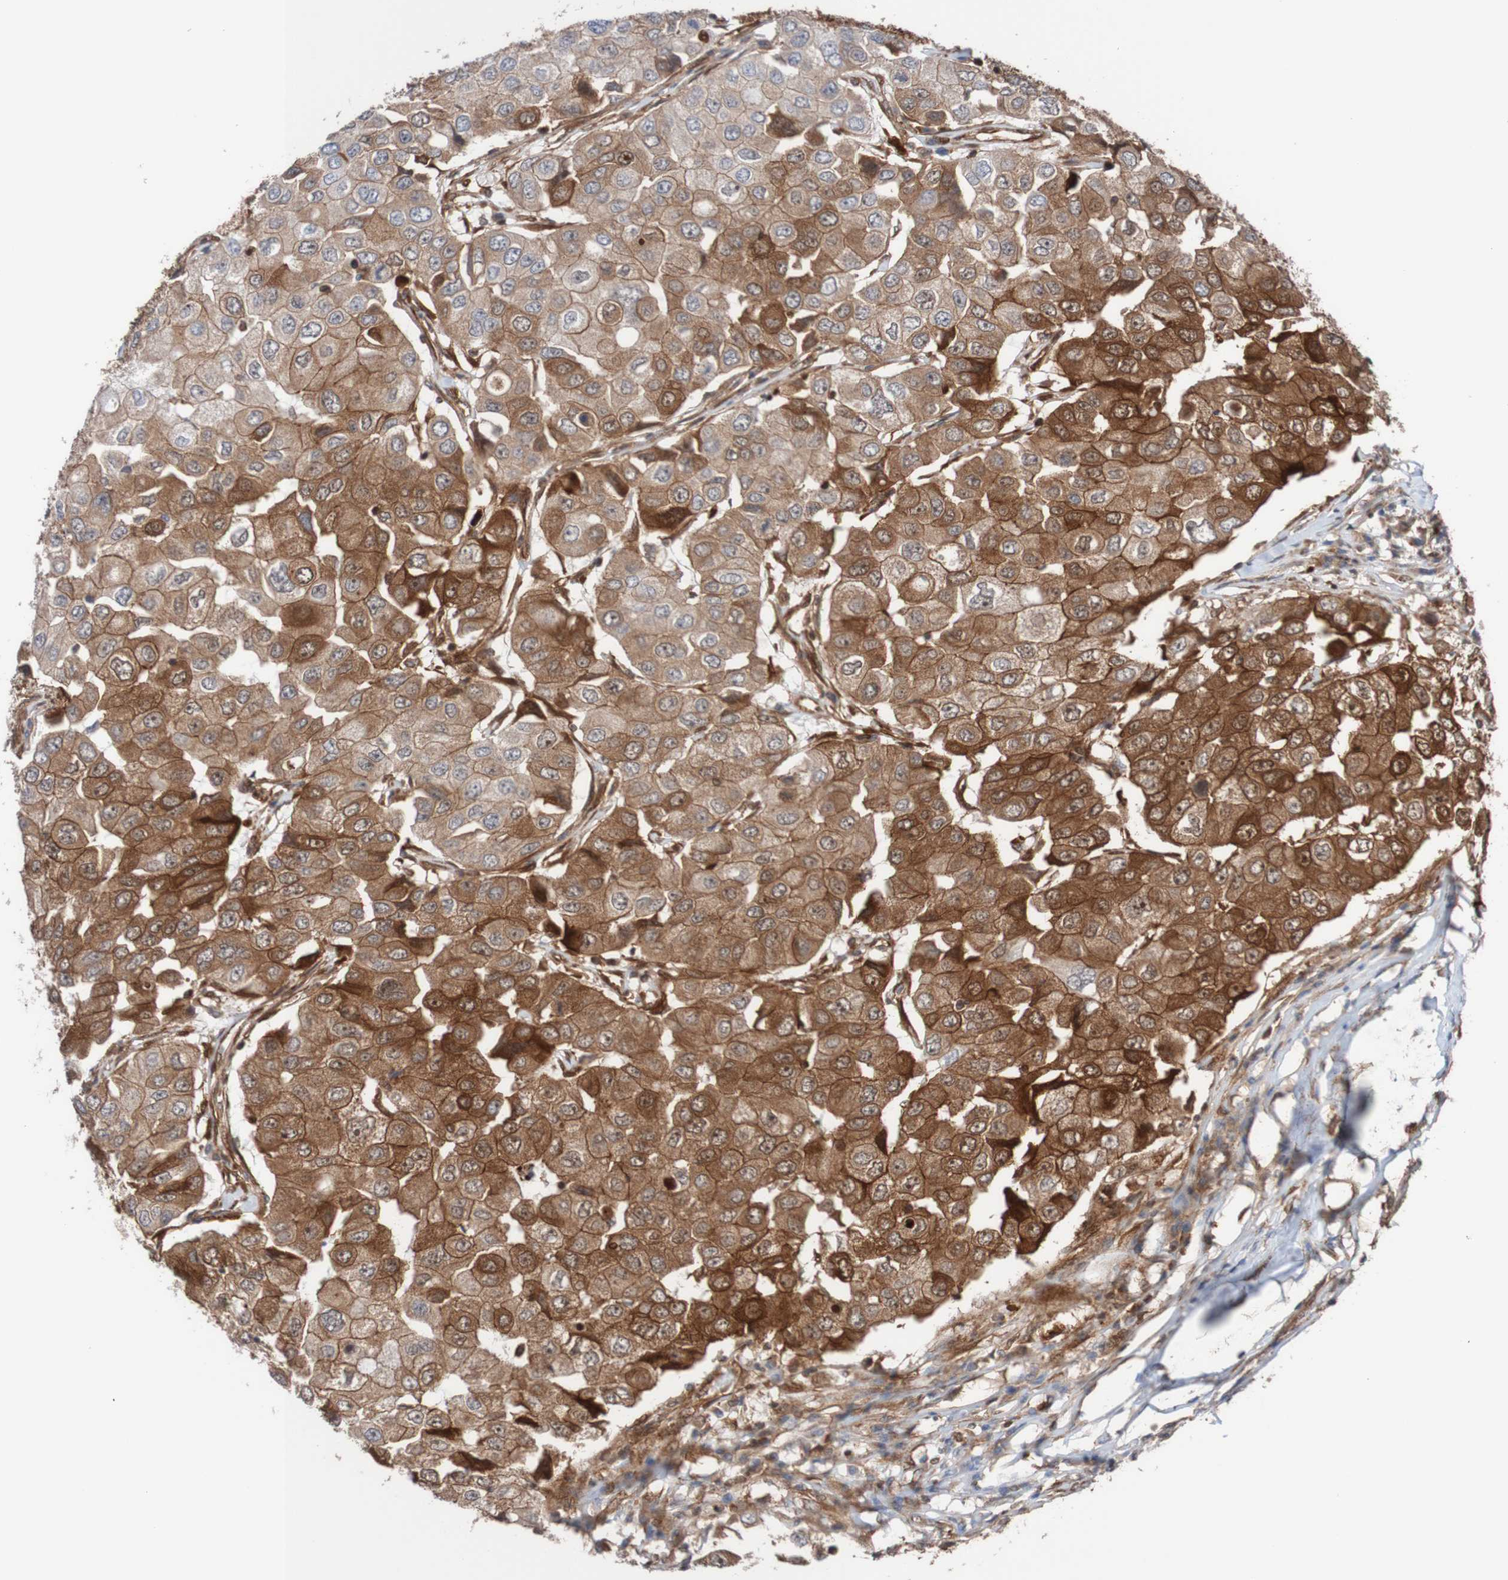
{"staining": {"intensity": "moderate", "quantity": ">75%", "location": "cytoplasmic/membranous"}, "tissue": "breast cancer", "cell_type": "Tumor cells", "image_type": "cancer", "snomed": [{"axis": "morphology", "description": "Duct carcinoma"}, {"axis": "topography", "description": "Breast"}], "caption": "Protein analysis of breast intraductal carcinoma tissue shows moderate cytoplasmic/membranous staining in approximately >75% of tumor cells.", "gene": "RIGI", "patient": {"sex": "female", "age": 27}}